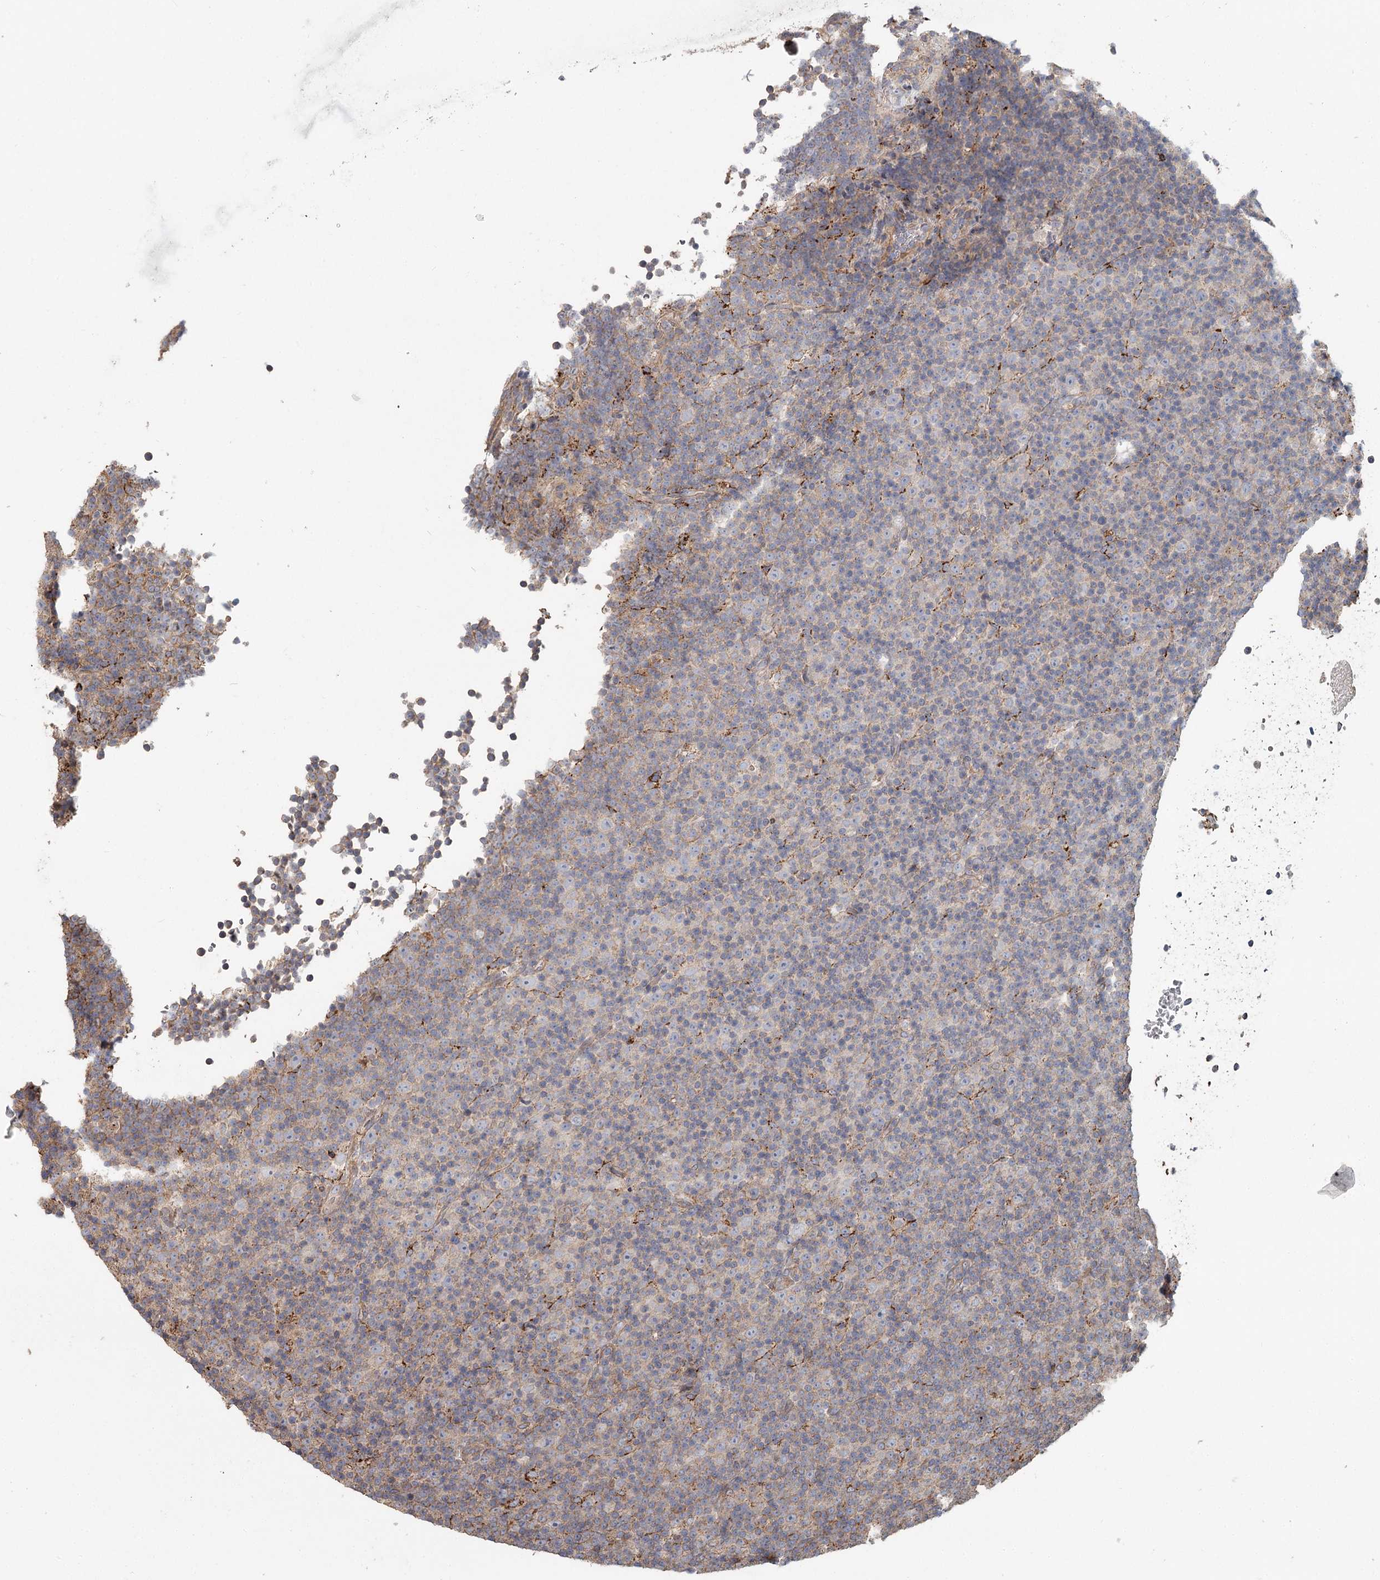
{"staining": {"intensity": "negative", "quantity": "none", "location": "none"}, "tissue": "lymphoma", "cell_type": "Tumor cells", "image_type": "cancer", "snomed": [{"axis": "morphology", "description": "Malignant lymphoma, non-Hodgkin's type, Low grade"}, {"axis": "topography", "description": "Lymph node"}], "caption": "The micrograph shows no staining of tumor cells in malignant lymphoma, non-Hodgkin's type (low-grade). The staining was performed using DAB (3,3'-diaminobenzidine) to visualize the protein expression in brown, while the nuclei were stained in blue with hematoxylin (Magnification: 20x).", "gene": "DHRS9", "patient": {"sex": "female", "age": 67}}